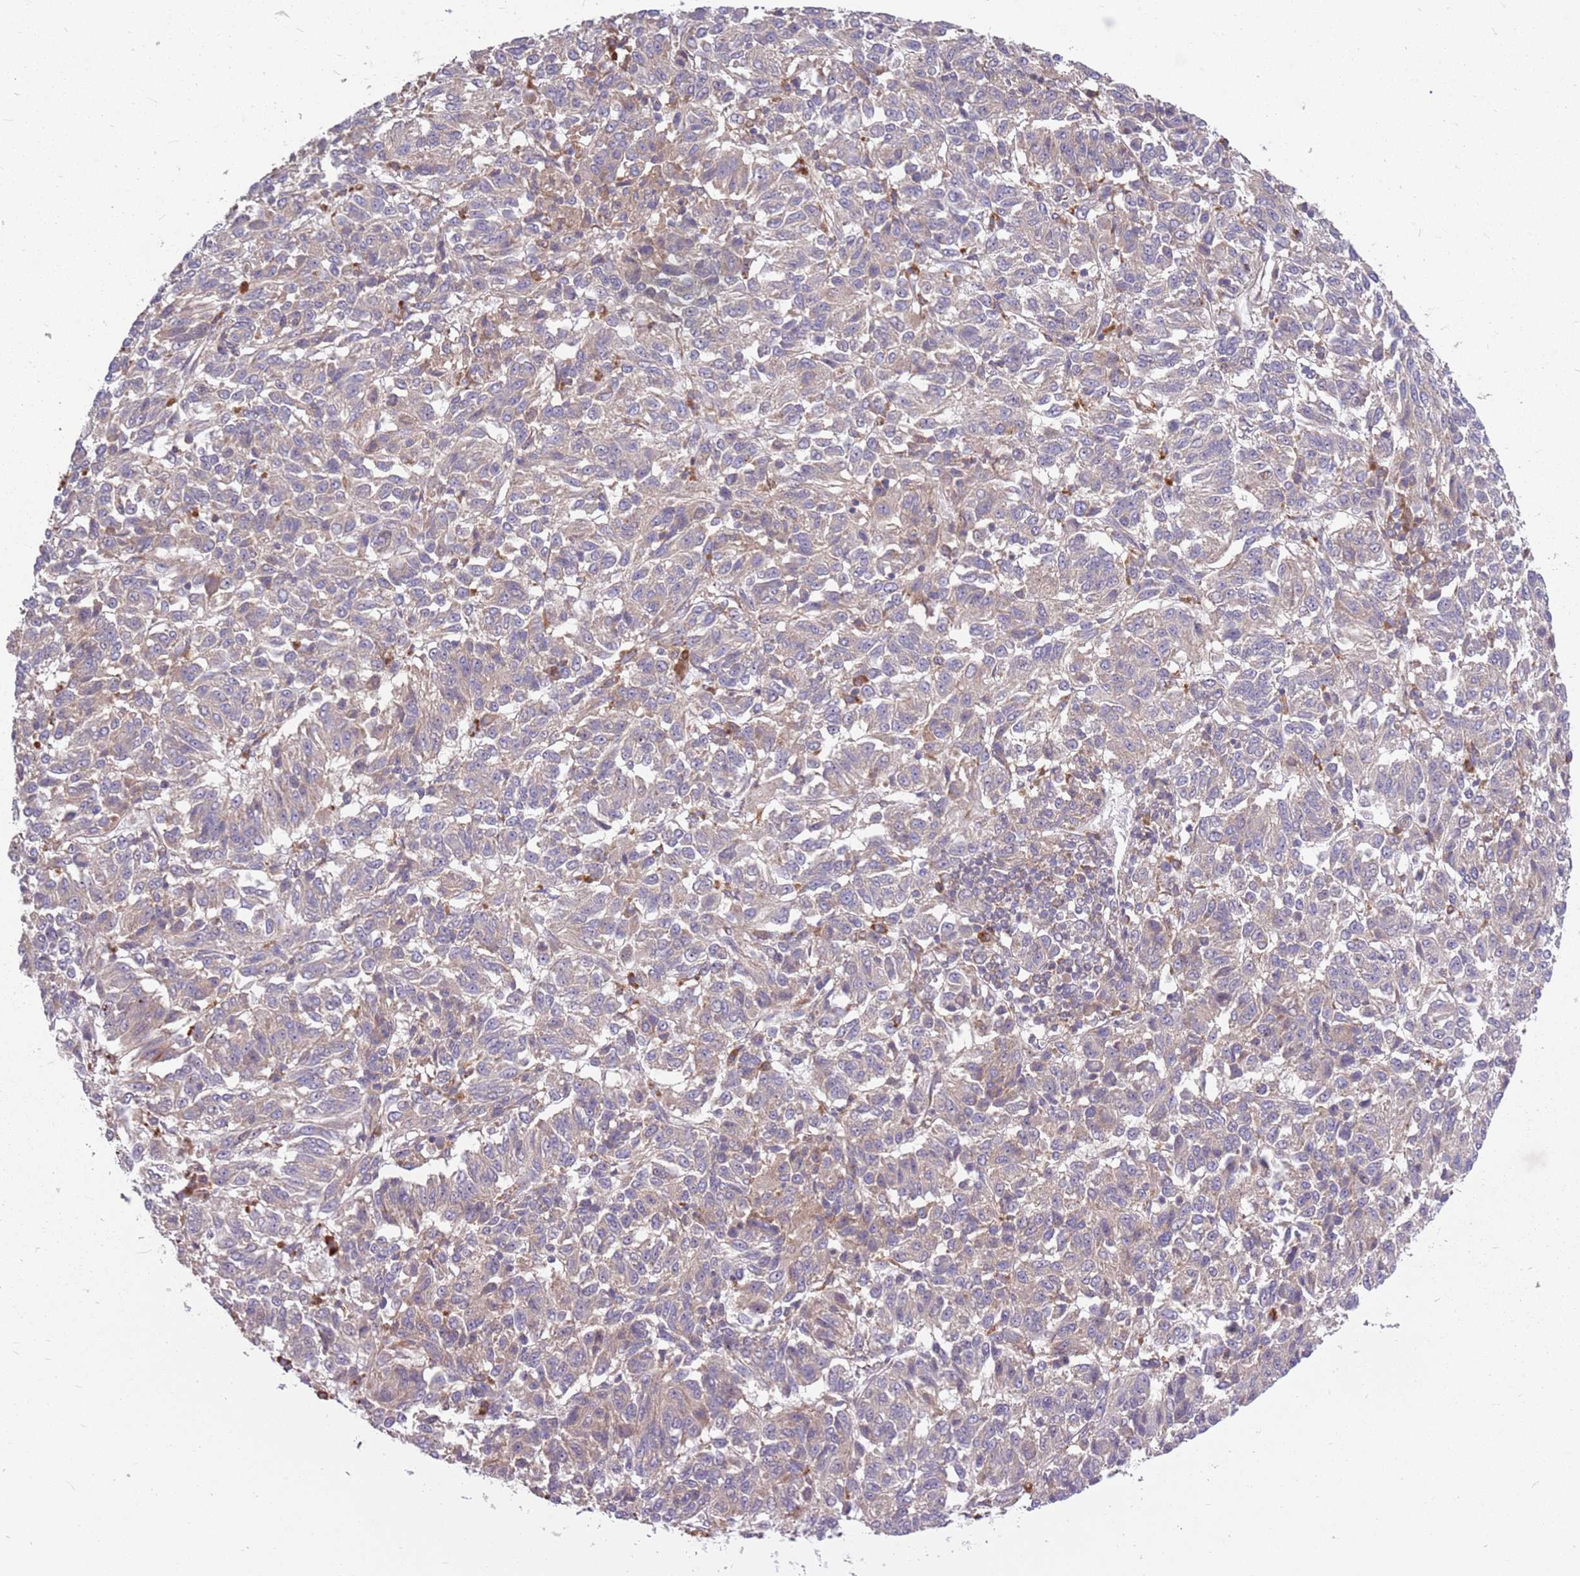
{"staining": {"intensity": "negative", "quantity": "none", "location": "none"}, "tissue": "melanoma", "cell_type": "Tumor cells", "image_type": "cancer", "snomed": [{"axis": "morphology", "description": "Malignant melanoma, Metastatic site"}, {"axis": "topography", "description": "Lung"}], "caption": "Malignant melanoma (metastatic site) stained for a protein using immunohistochemistry reveals no staining tumor cells.", "gene": "PPP1R27", "patient": {"sex": "male", "age": 64}}